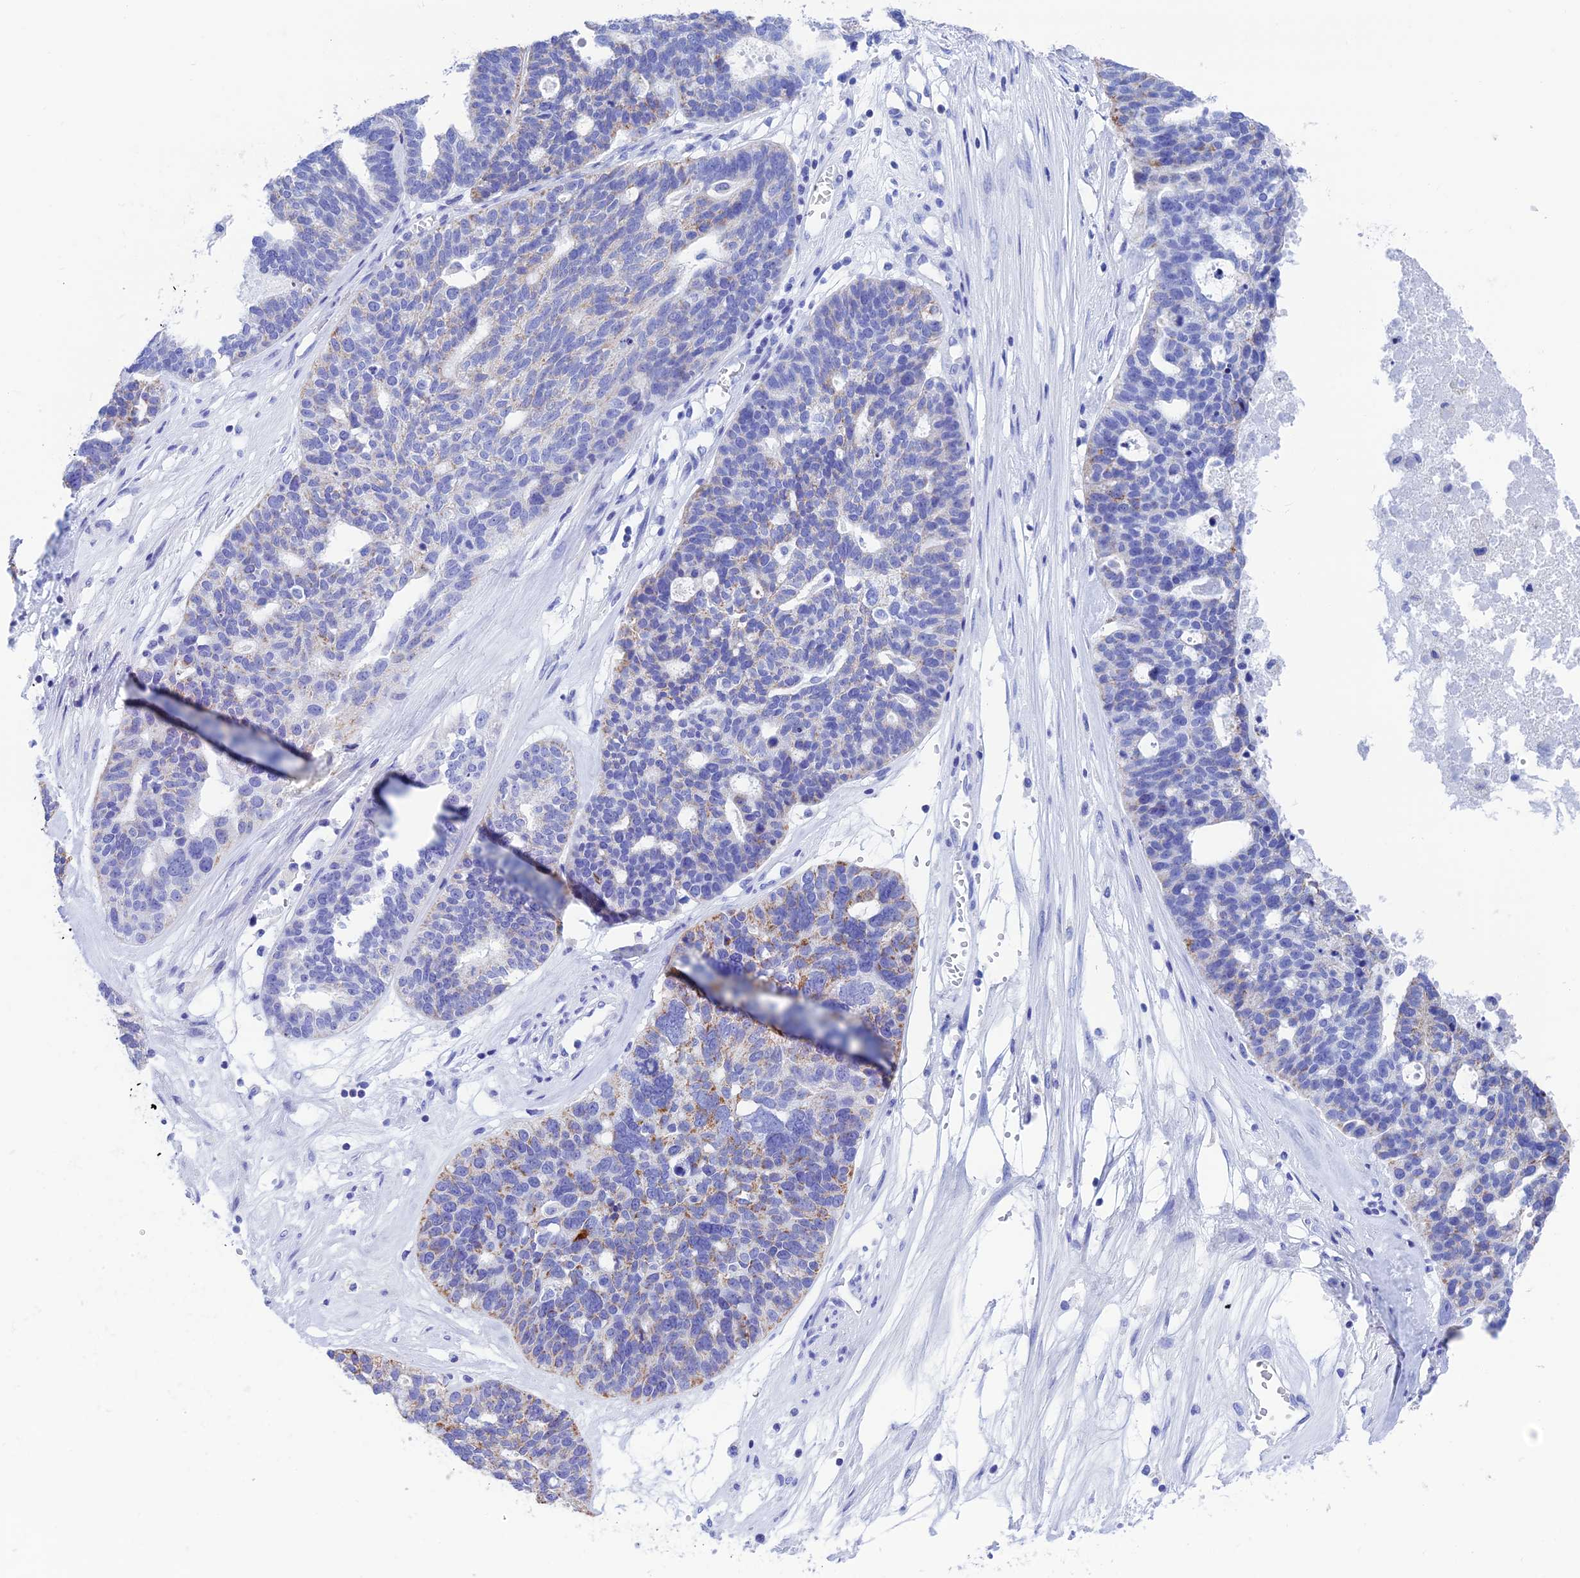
{"staining": {"intensity": "moderate", "quantity": "<25%", "location": "cytoplasmic/membranous"}, "tissue": "ovarian cancer", "cell_type": "Tumor cells", "image_type": "cancer", "snomed": [{"axis": "morphology", "description": "Cystadenocarcinoma, serous, NOS"}, {"axis": "topography", "description": "Ovary"}], "caption": "Moderate cytoplasmic/membranous staining for a protein is appreciated in about <25% of tumor cells of serous cystadenocarcinoma (ovarian) using immunohistochemistry.", "gene": "NXPE4", "patient": {"sex": "female", "age": 59}}